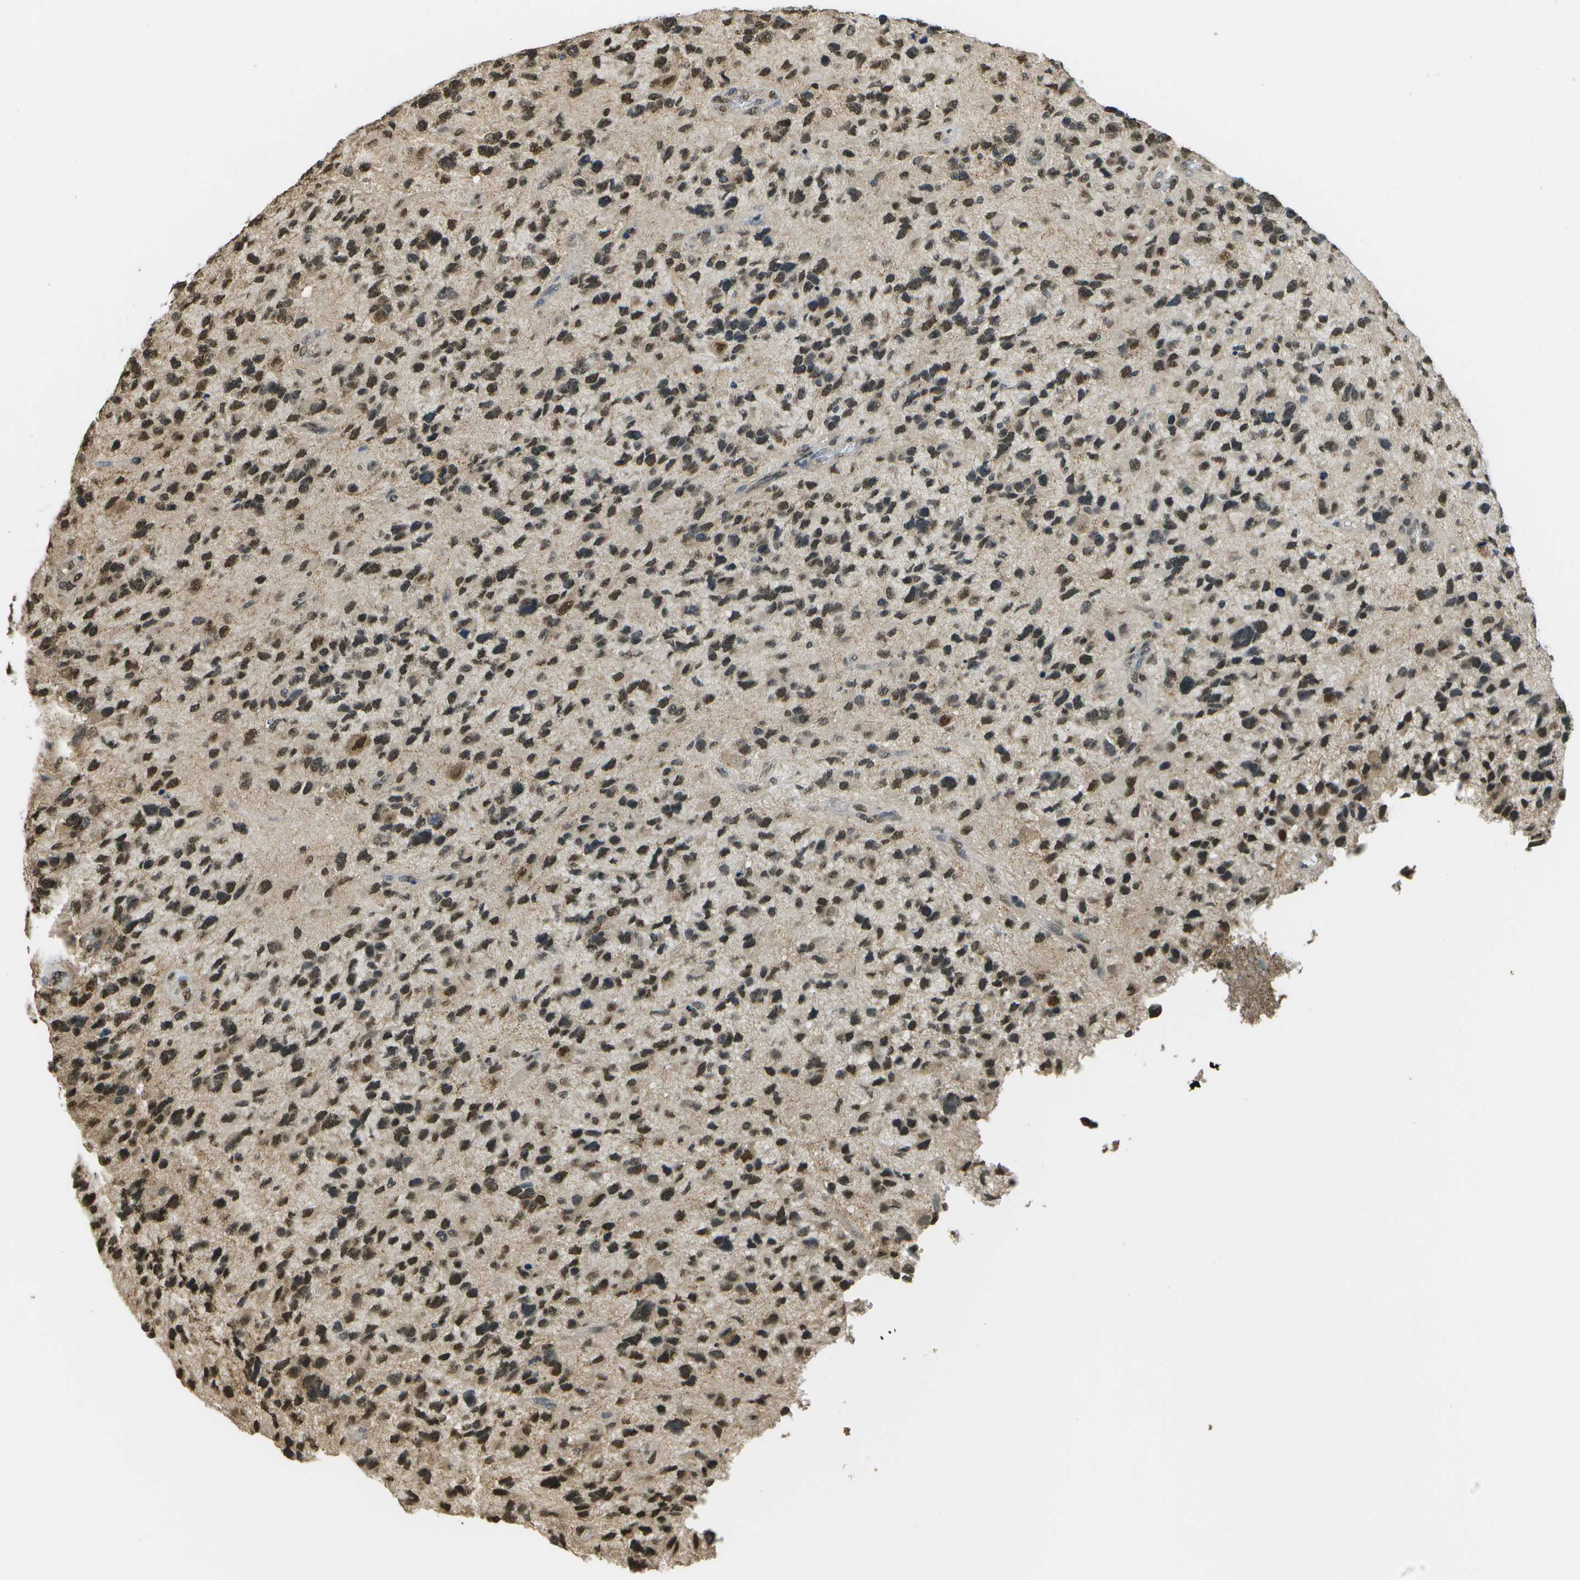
{"staining": {"intensity": "moderate", "quantity": ">75%", "location": "nuclear"}, "tissue": "glioma", "cell_type": "Tumor cells", "image_type": "cancer", "snomed": [{"axis": "morphology", "description": "Glioma, malignant, High grade"}, {"axis": "topography", "description": "Brain"}], "caption": "Immunohistochemistry staining of malignant glioma (high-grade), which exhibits medium levels of moderate nuclear staining in about >75% of tumor cells indicating moderate nuclear protein positivity. The staining was performed using DAB (brown) for protein detection and nuclei were counterstained in hematoxylin (blue).", "gene": "ABL2", "patient": {"sex": "female", "age": 58}}